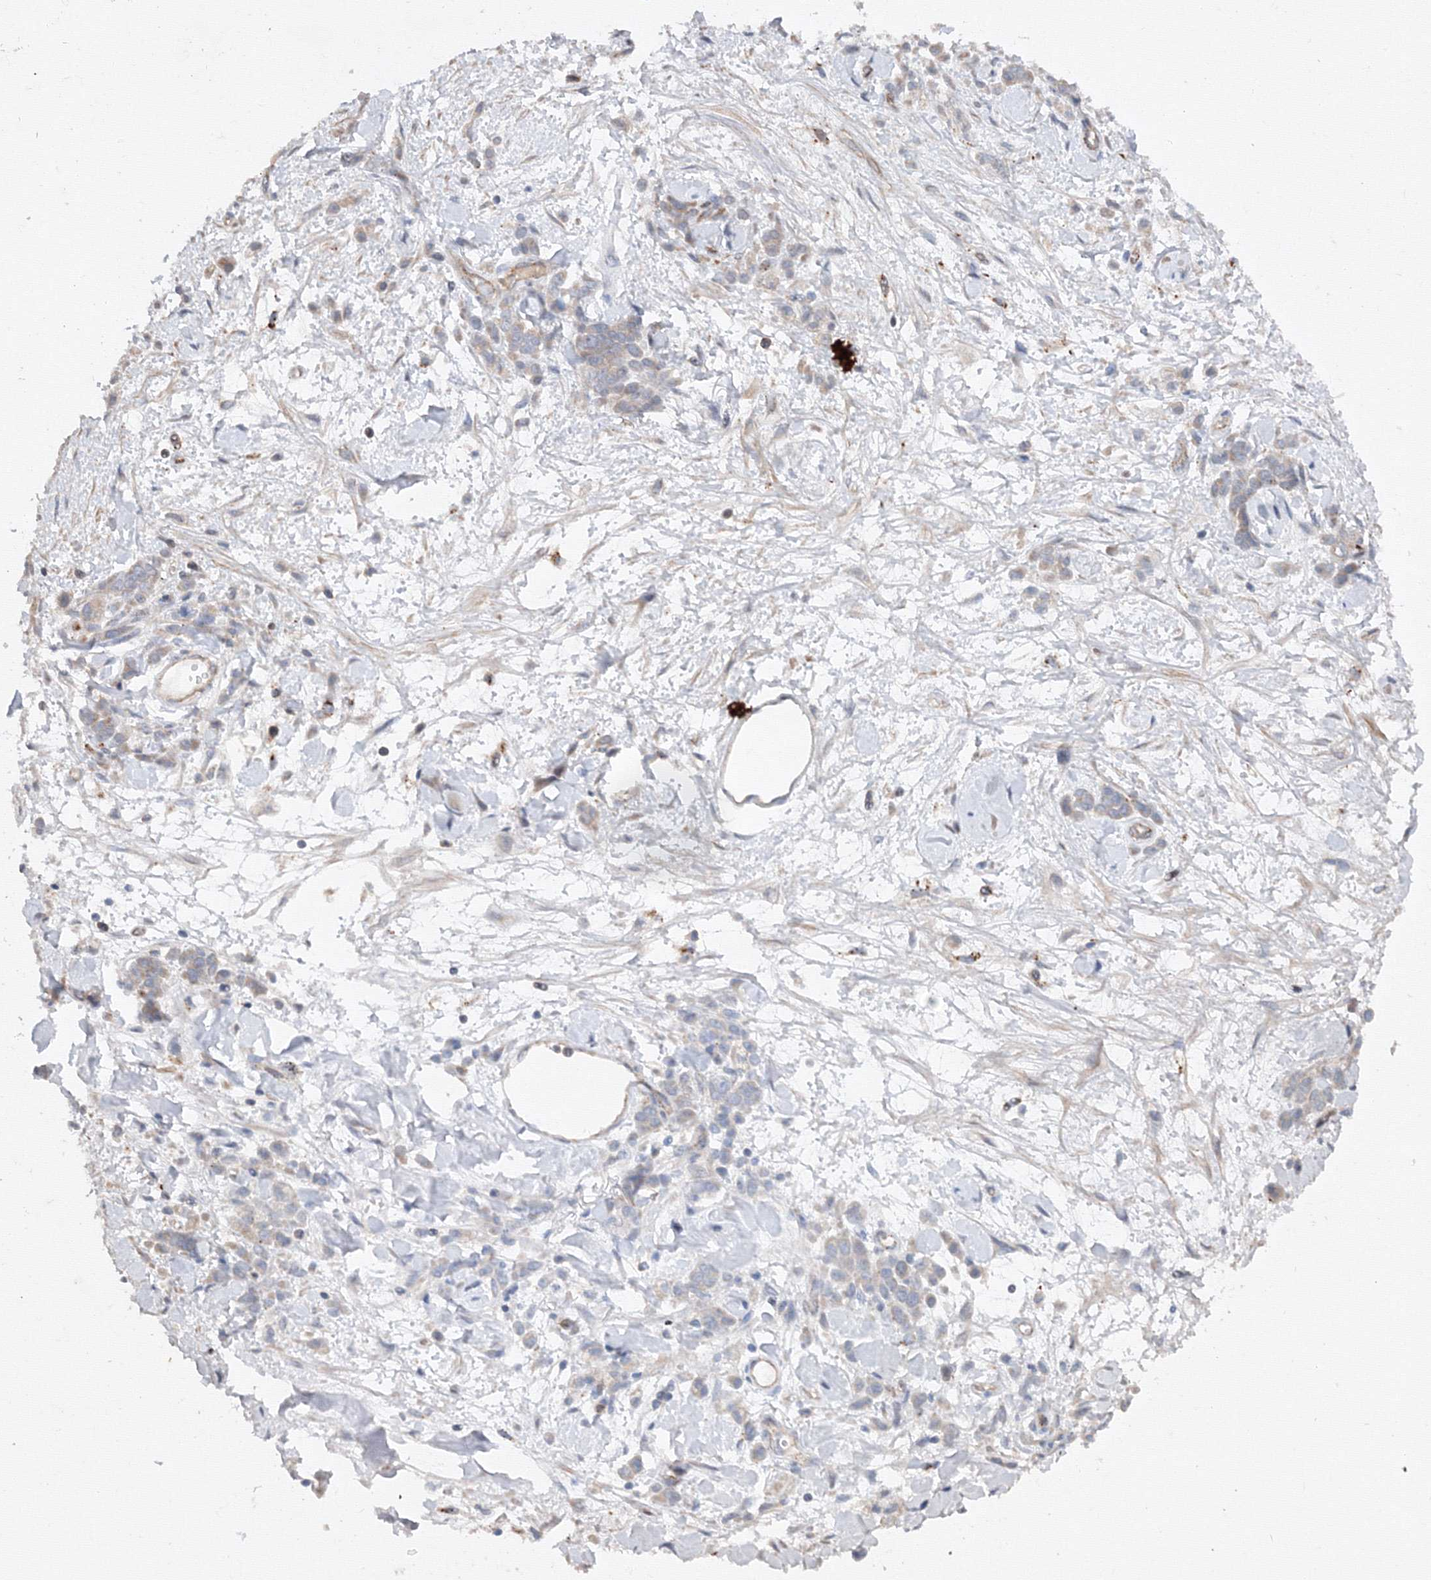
{"staining": {"intensity": "weak", "quantity": "<25%", "location": "cytoplasmic/membranous"}, "tissue": "stomach cancer", "cell_type": "Tumor cells", "image_type": "cancer", "snomed": [{"axis": "morphology", "description": "Normal tissue, NOS"}, {"axis": "morphology", "description": "Adenocarcinoma, NOS"}, {"axis": "topography", "description": "Stomach"}], "caption": "Tumor cells show no significant expression in stomach cancer.", "gene": "DCTD", "patient": {"sex": "male", "age": 82}}